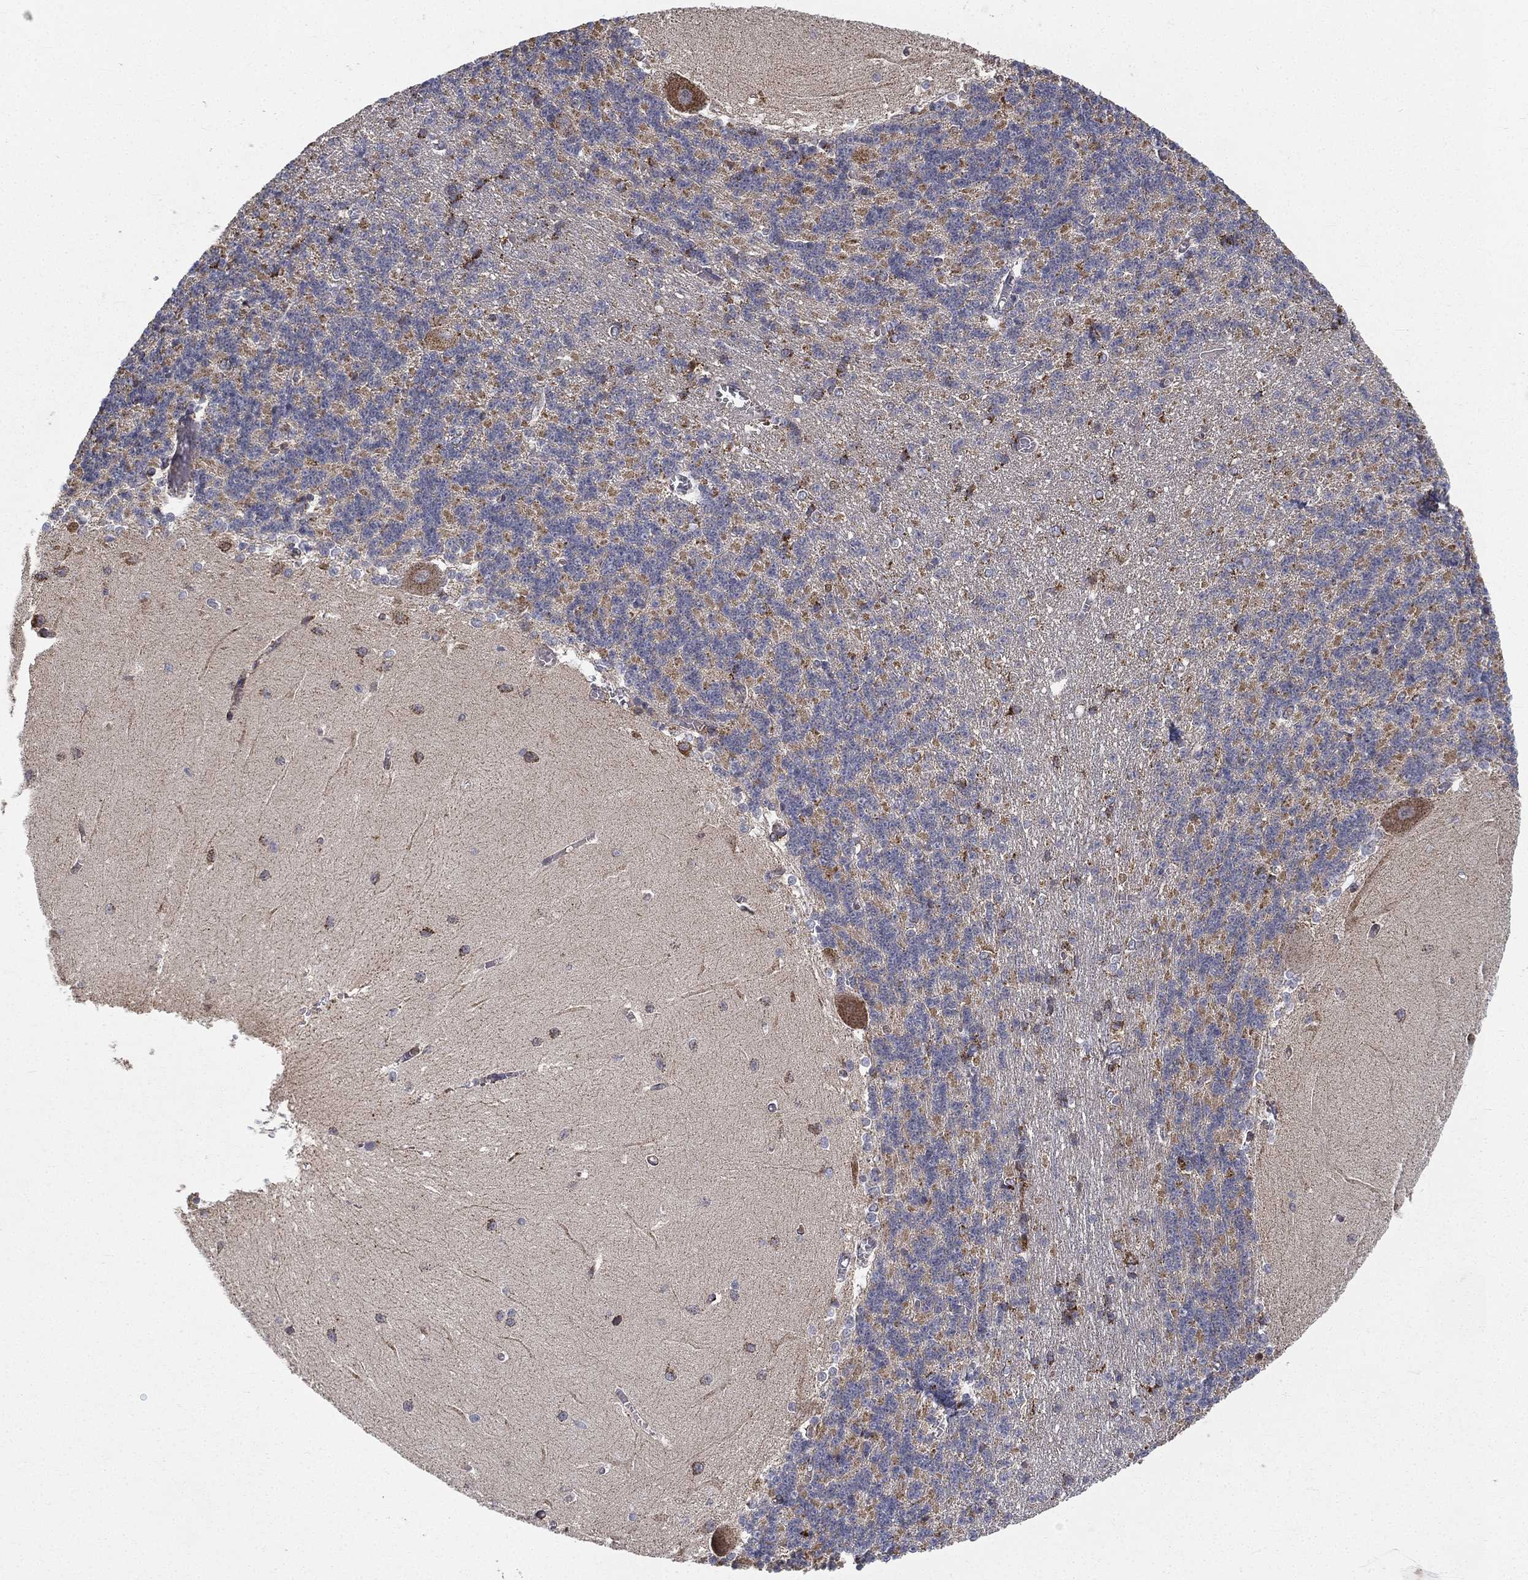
{"staining": {"intensity": "strong", "quantity": "<25%", "location": "cytoplasmic/membranous"}, "tissue": "cerebellum", "cell_type": "Cells in granular layer", "image_type": "normal", "snomed": [{"axis": "morphology", "description": "Normal tissue, NOS"}, {"axis": "topography", "description": "Cerebellum"}], "caption": "Immunohistochemical staining of normal cerebellum displays <25% levels of strong cytoplasmic/membranous protein positivity in about <25% of cells in granular layer.", "gene": "RIN3", "patient": {"sex": "male", "age": 37}}